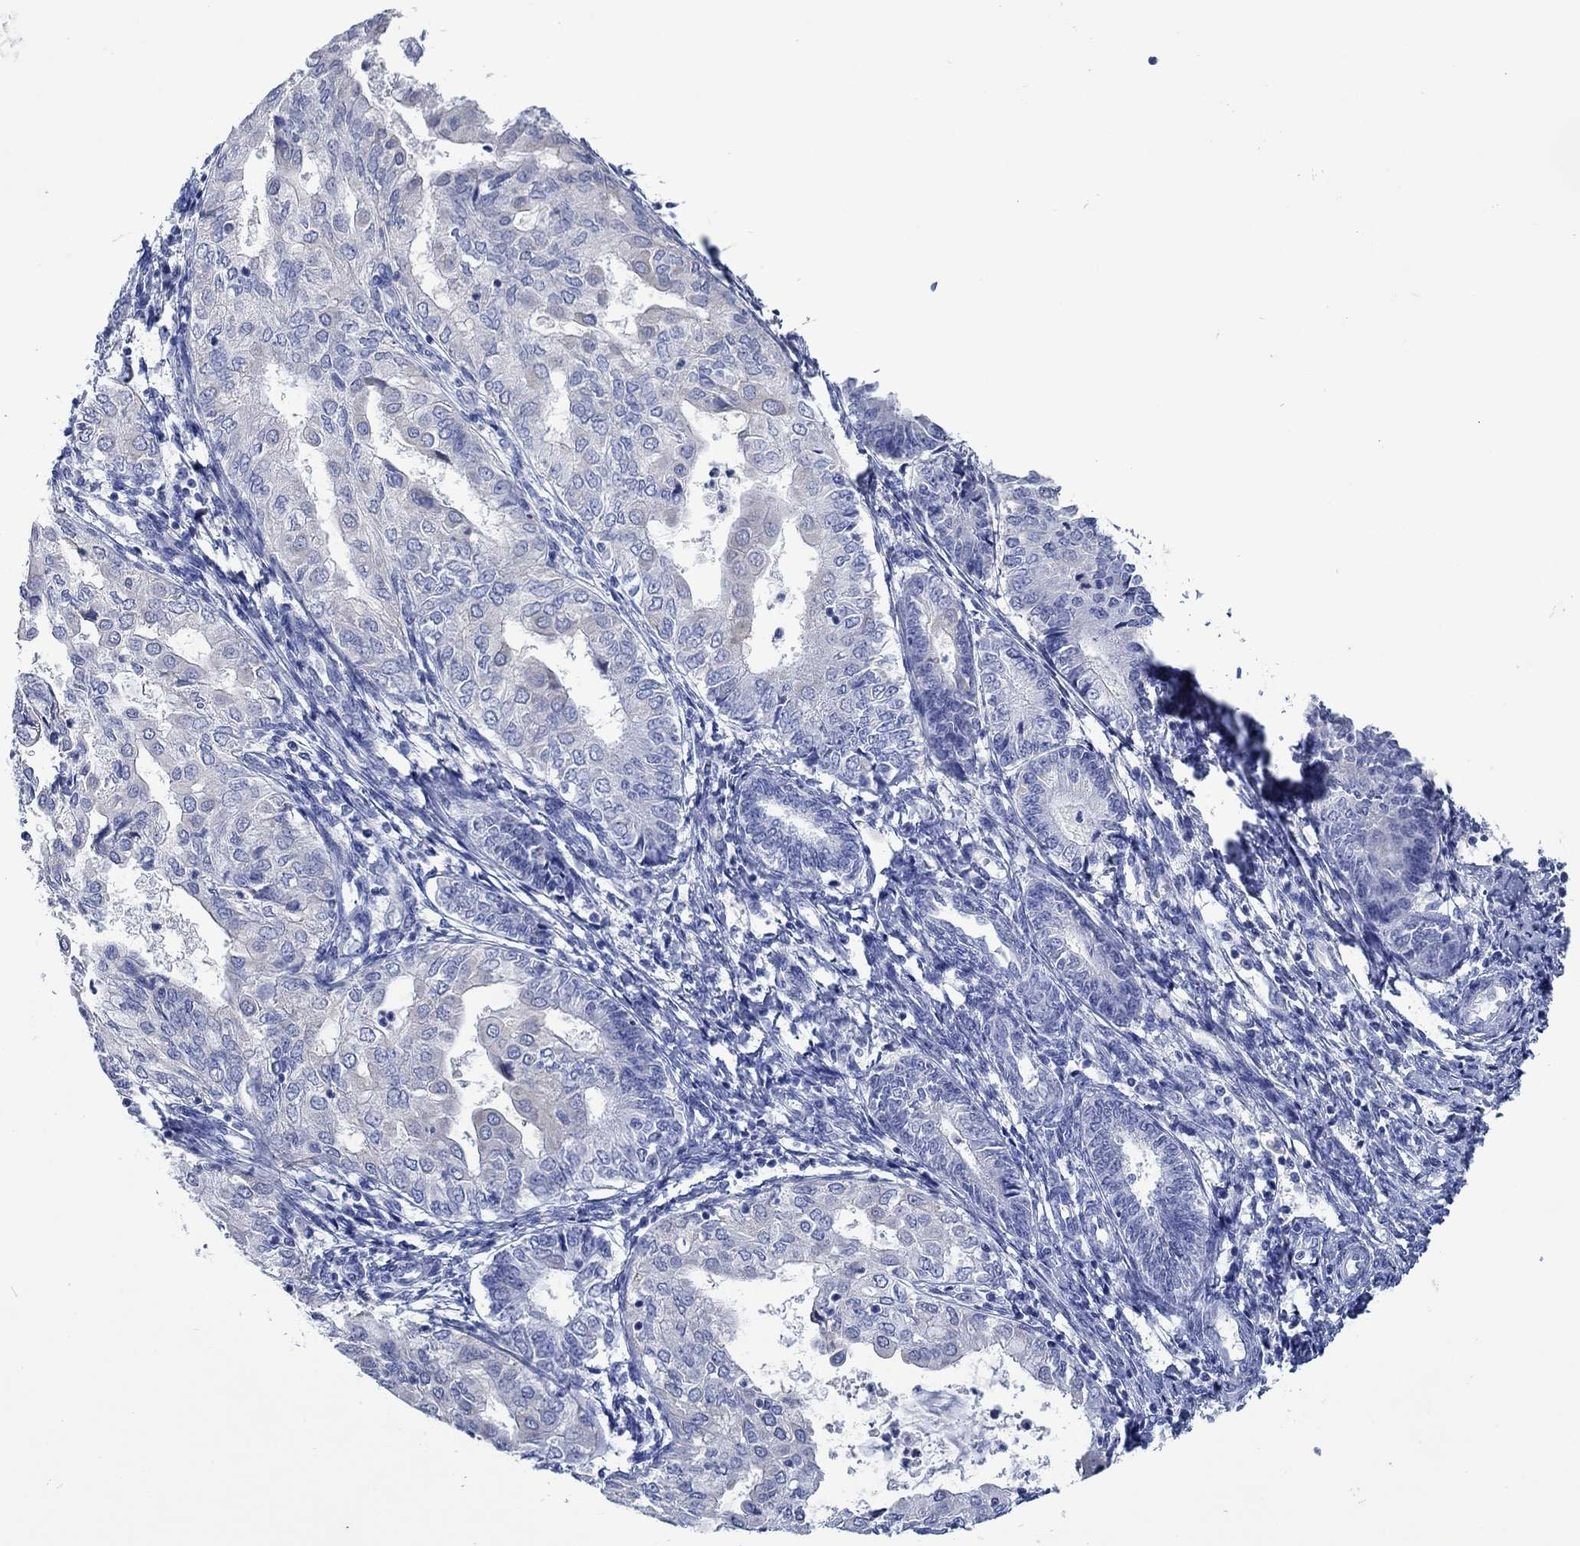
{"staining": {"intensity": "weak", "quantity": "<25%", "location": "cytoplasmic/membranous"}, "tissue": "endometrial cancer", "cell_type": "Tumor cells", "image_type": "cancer", "snomed": [{"axis": "morphology", "description": "Adenocarcinoma, NOS"}, {"axis": "topography", "description": "Endometrium"}], "caption": "Immunohistochemistry (IHC) image of neoplastic tissue: endometrial adenocarcinoma stained with DAB reveals no significant protein staining in tumor cells.", "gene": "TRIM16", "patient": {"sex": "female", "age": 68}}